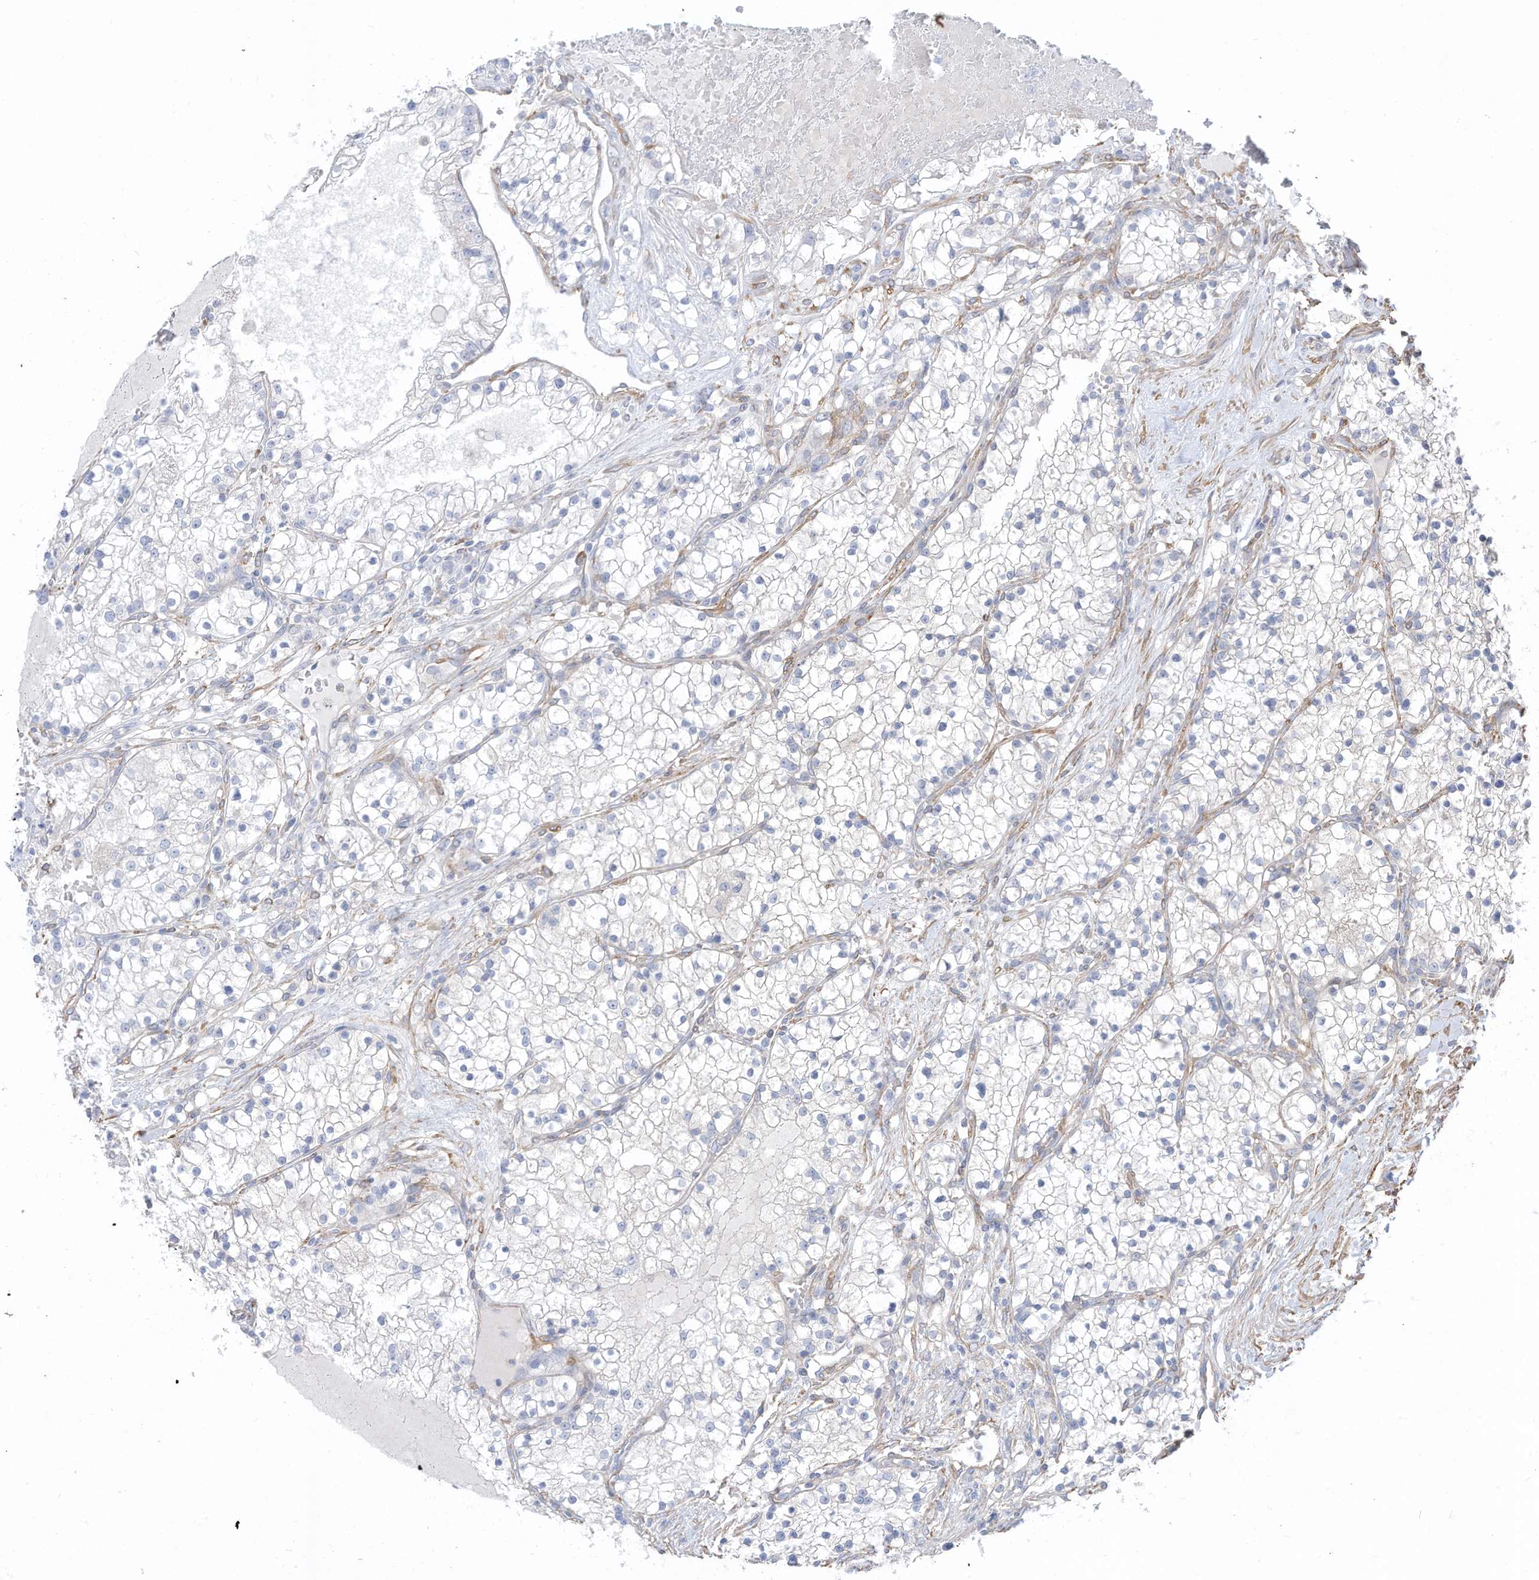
{"staining": {"intensity": "negative", "quantity": "none", "location": "none"}, "tissue": "renal cancer", "cell_type": "Tumor cells", "image_type": "cancer", "snomed": [{"axis": "morphology", "description": "Normal tissue, NOS"}, {"axis": "morphology", "description": "Adenocarcinoma, NOS"}, {"axis": "topography", "description": "Kidney"}], "caption": "Renal cancer was stained to show a protein in brown. There is no significant staining in tumor cells. (Stains: DAB (3,3'-diaminobenzidine) immunohistochemistry with hematoxylin counter stain, Microscopy: brightfield microscopy at high magnification).", "gene": "SLC17A7", "patient": {"sex": "male", "age": 68}}